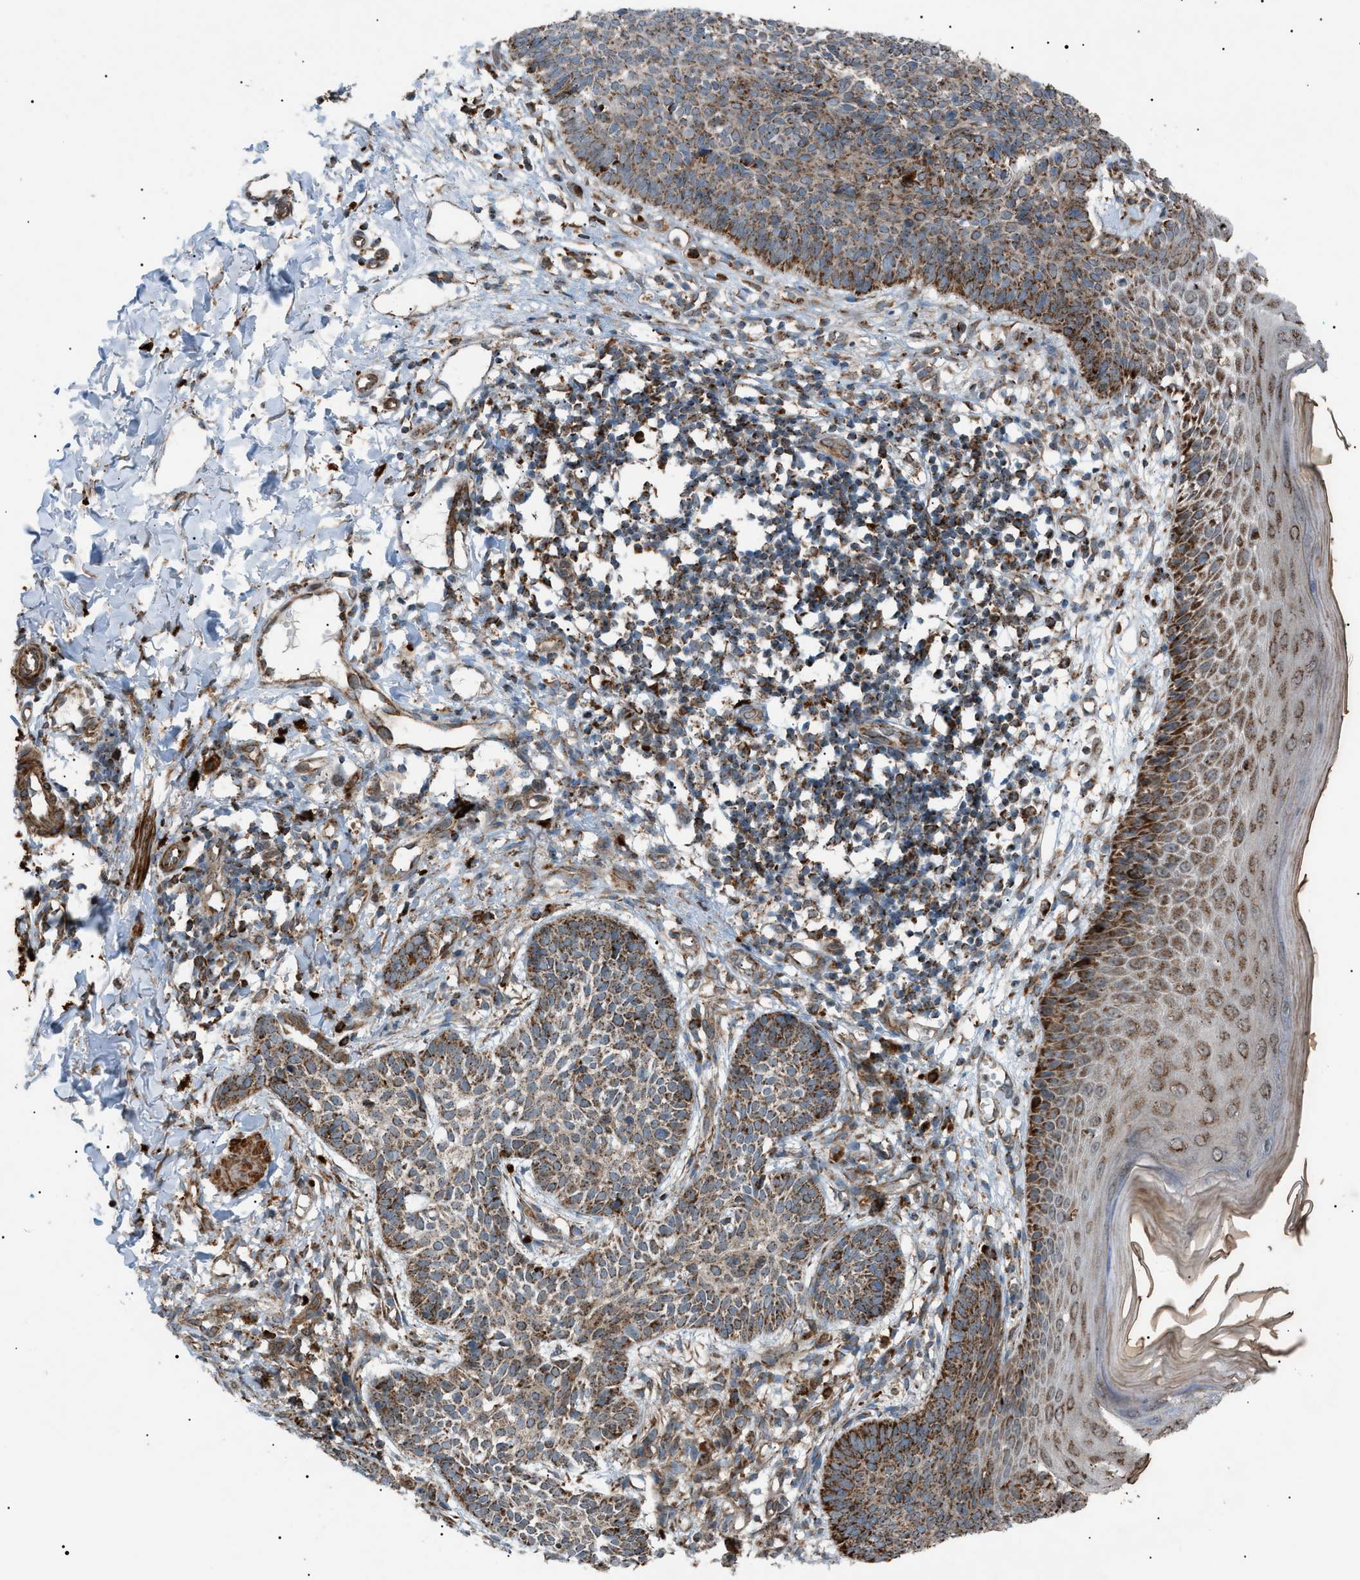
{"staining": {"intensity": "moderate", "quantity": ">75%", "location": "cytoplasmic/membranous"}, "tissue": "skin cancer", "cell_type": "Tumor cells", "image_type": "cancer", "snomed": [{"axis": "morphology", "description": "Basal cell carcinoma"}, {"axis": "topography", "description": "Skin"}], "caption": "Moderate cytoplasmic/membranous expression is appreciated in approximately >75% of tumor cells in skin basal cell carcinoma. The staining was performed using DAB, with brown indicating positive protein expression. Nuclei are stained blue with hematoxylin.", "gene": "C1GALT1C1", "patient": {"sex": "male", "age": 60}}